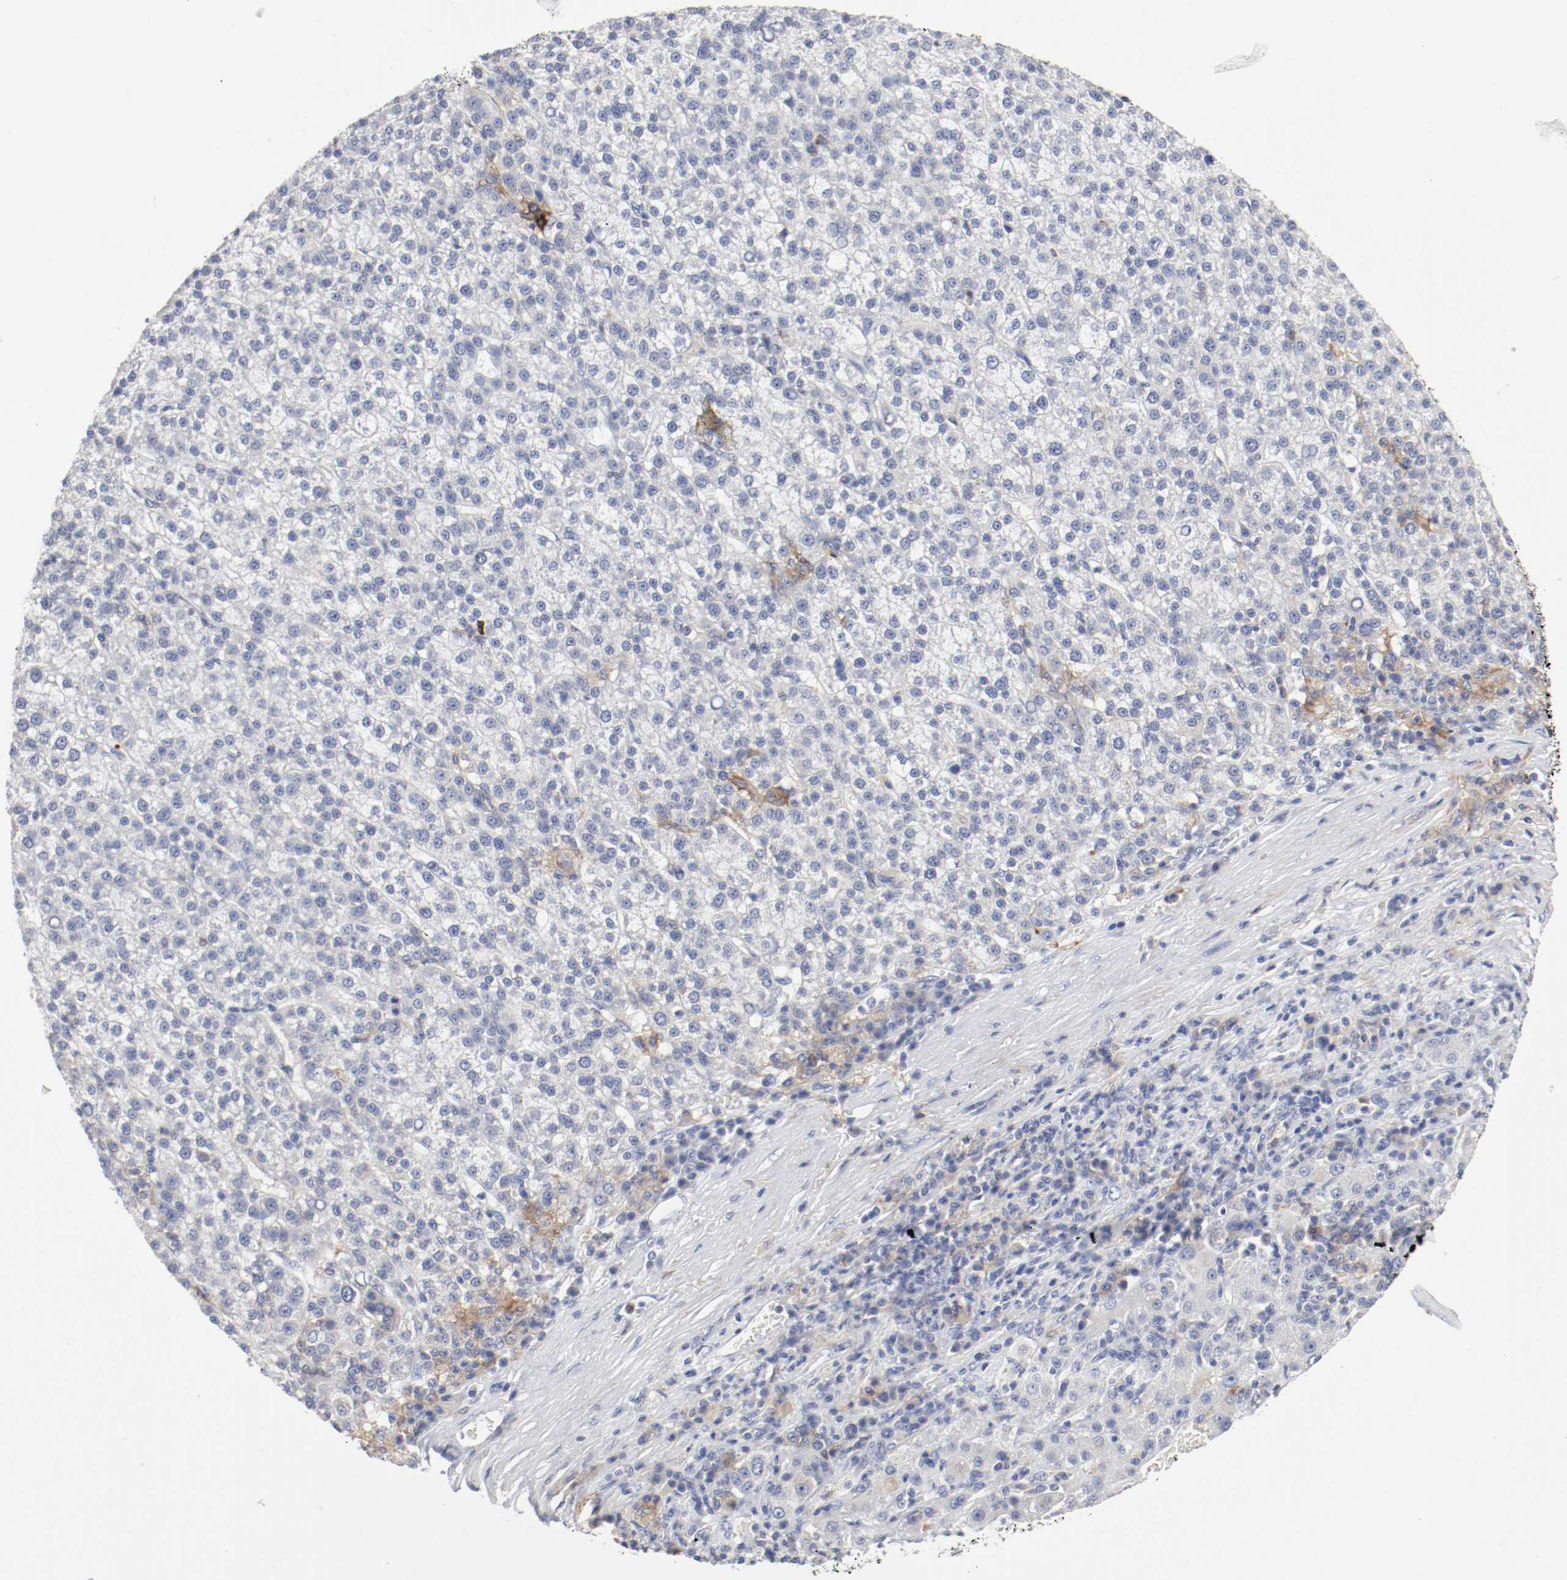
{"staining": {"intensity": "negative", "quantity": "none", "location": "none"}, "tissue": "liver cancer", "cell_type": "Tumor cells", "image_type": "cancer", "snomed": [{"axis": "morphology", "description": "Carcinoma, Hepatocellular, NOS"}, {"axis": "topography", "description": "Liver"}], "caption": "An immunohistochemistry (IHC) micrograph of liver cancer is shown. There is no staining in tumor cells of liver cancer. (DAB IHC, high magnification).", "gene": "ITGAX", "patient": {"sex": "female", "age": 58}}